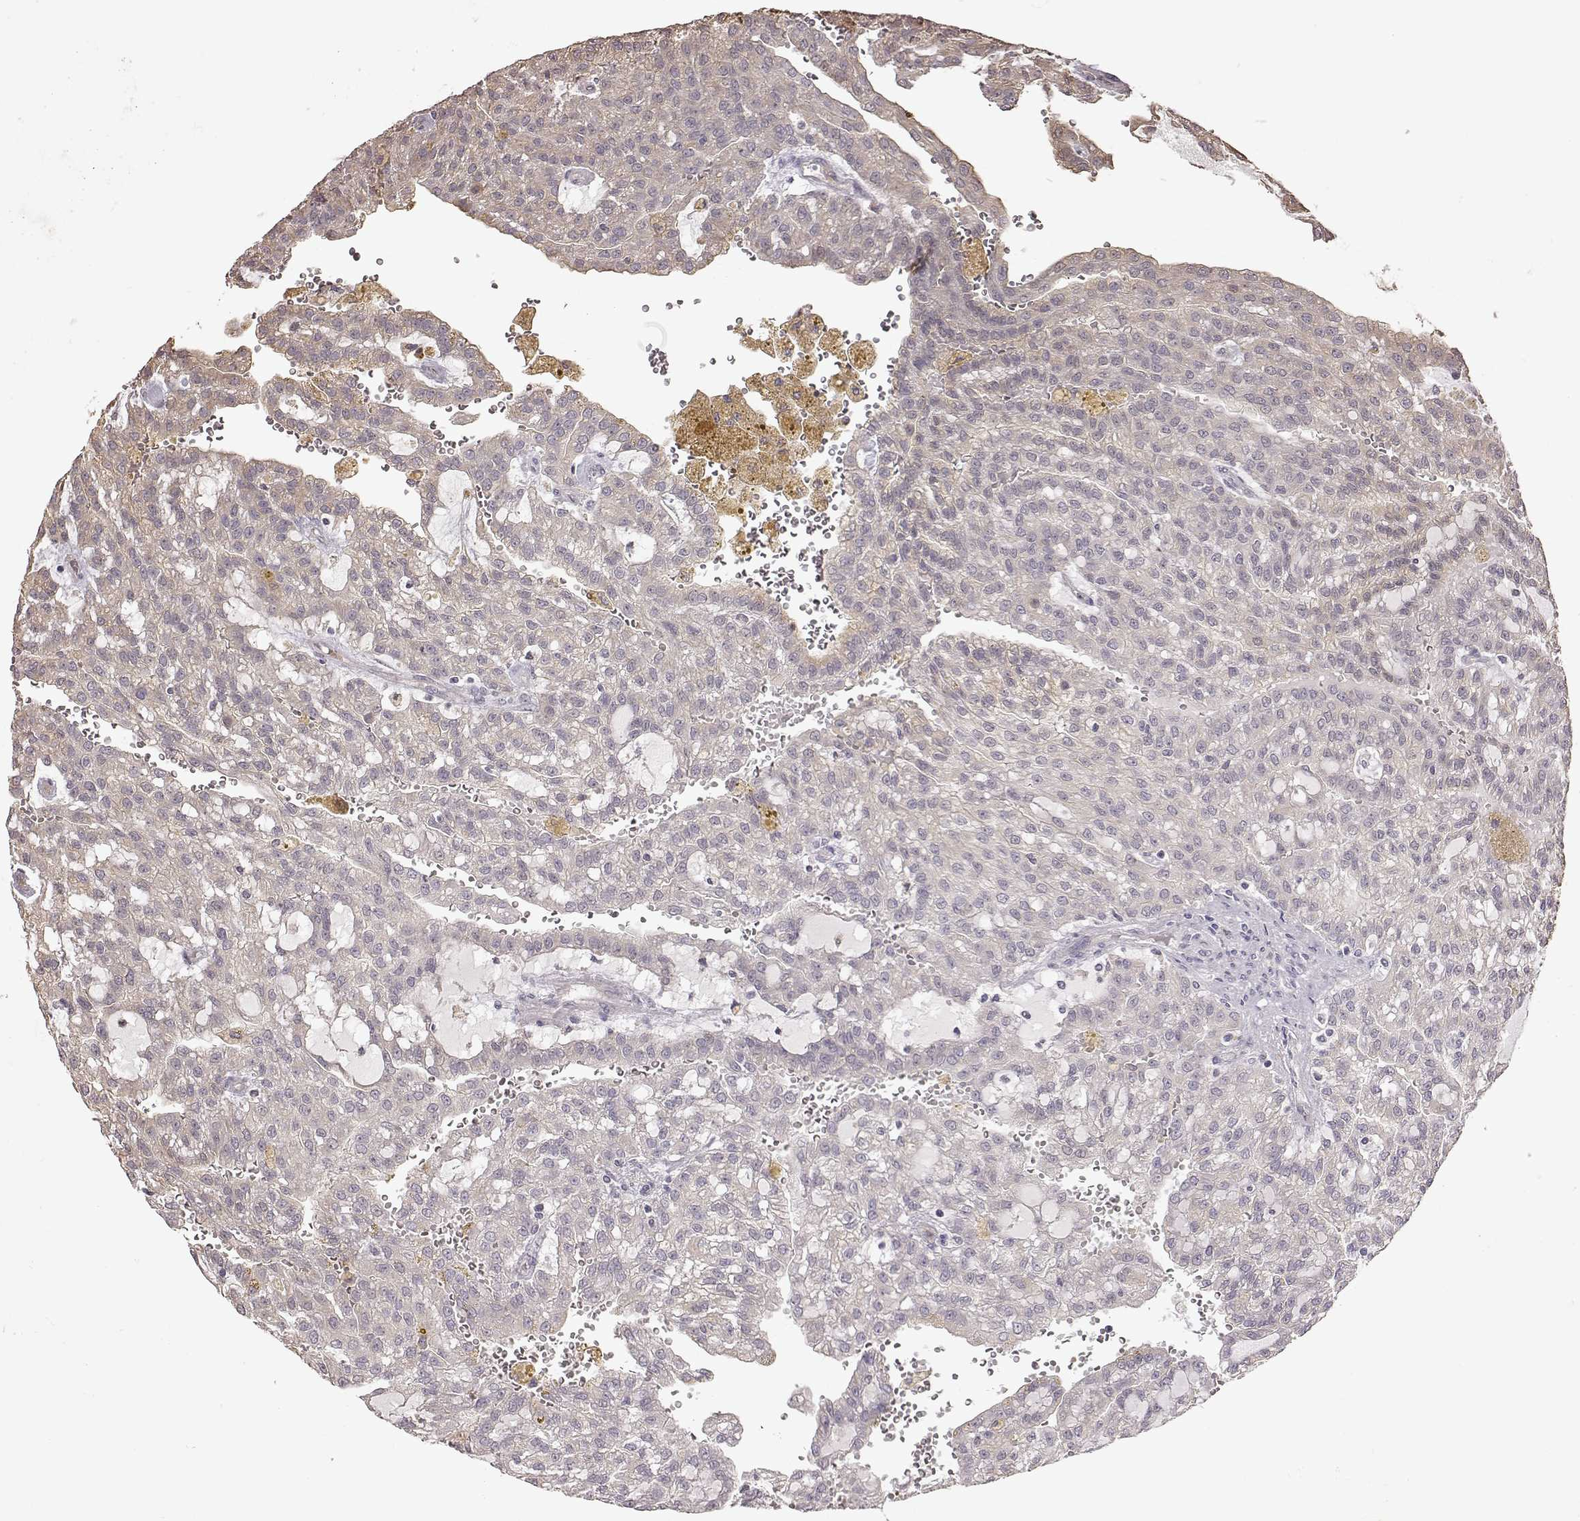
{"staining": {"intensity": "weak", "quantity": "<25%", "location": "cytoplasmic/membranous"}, "tissue": "renal cancer", "cell_type": "Tumor cells", "image_type": "cancer", "snomed": [{"axis": "morphology", "description": "Adenocarcinoma, NOS"}, {"axis": "topography", "description": "Kidney"}], "caption": "A photomicrograph of renal adenocarcinoma stained for a protein displays no brown staining in tumor cells.", "gene": "CRB1", "patient": {"sex": "male", "age": 63}}